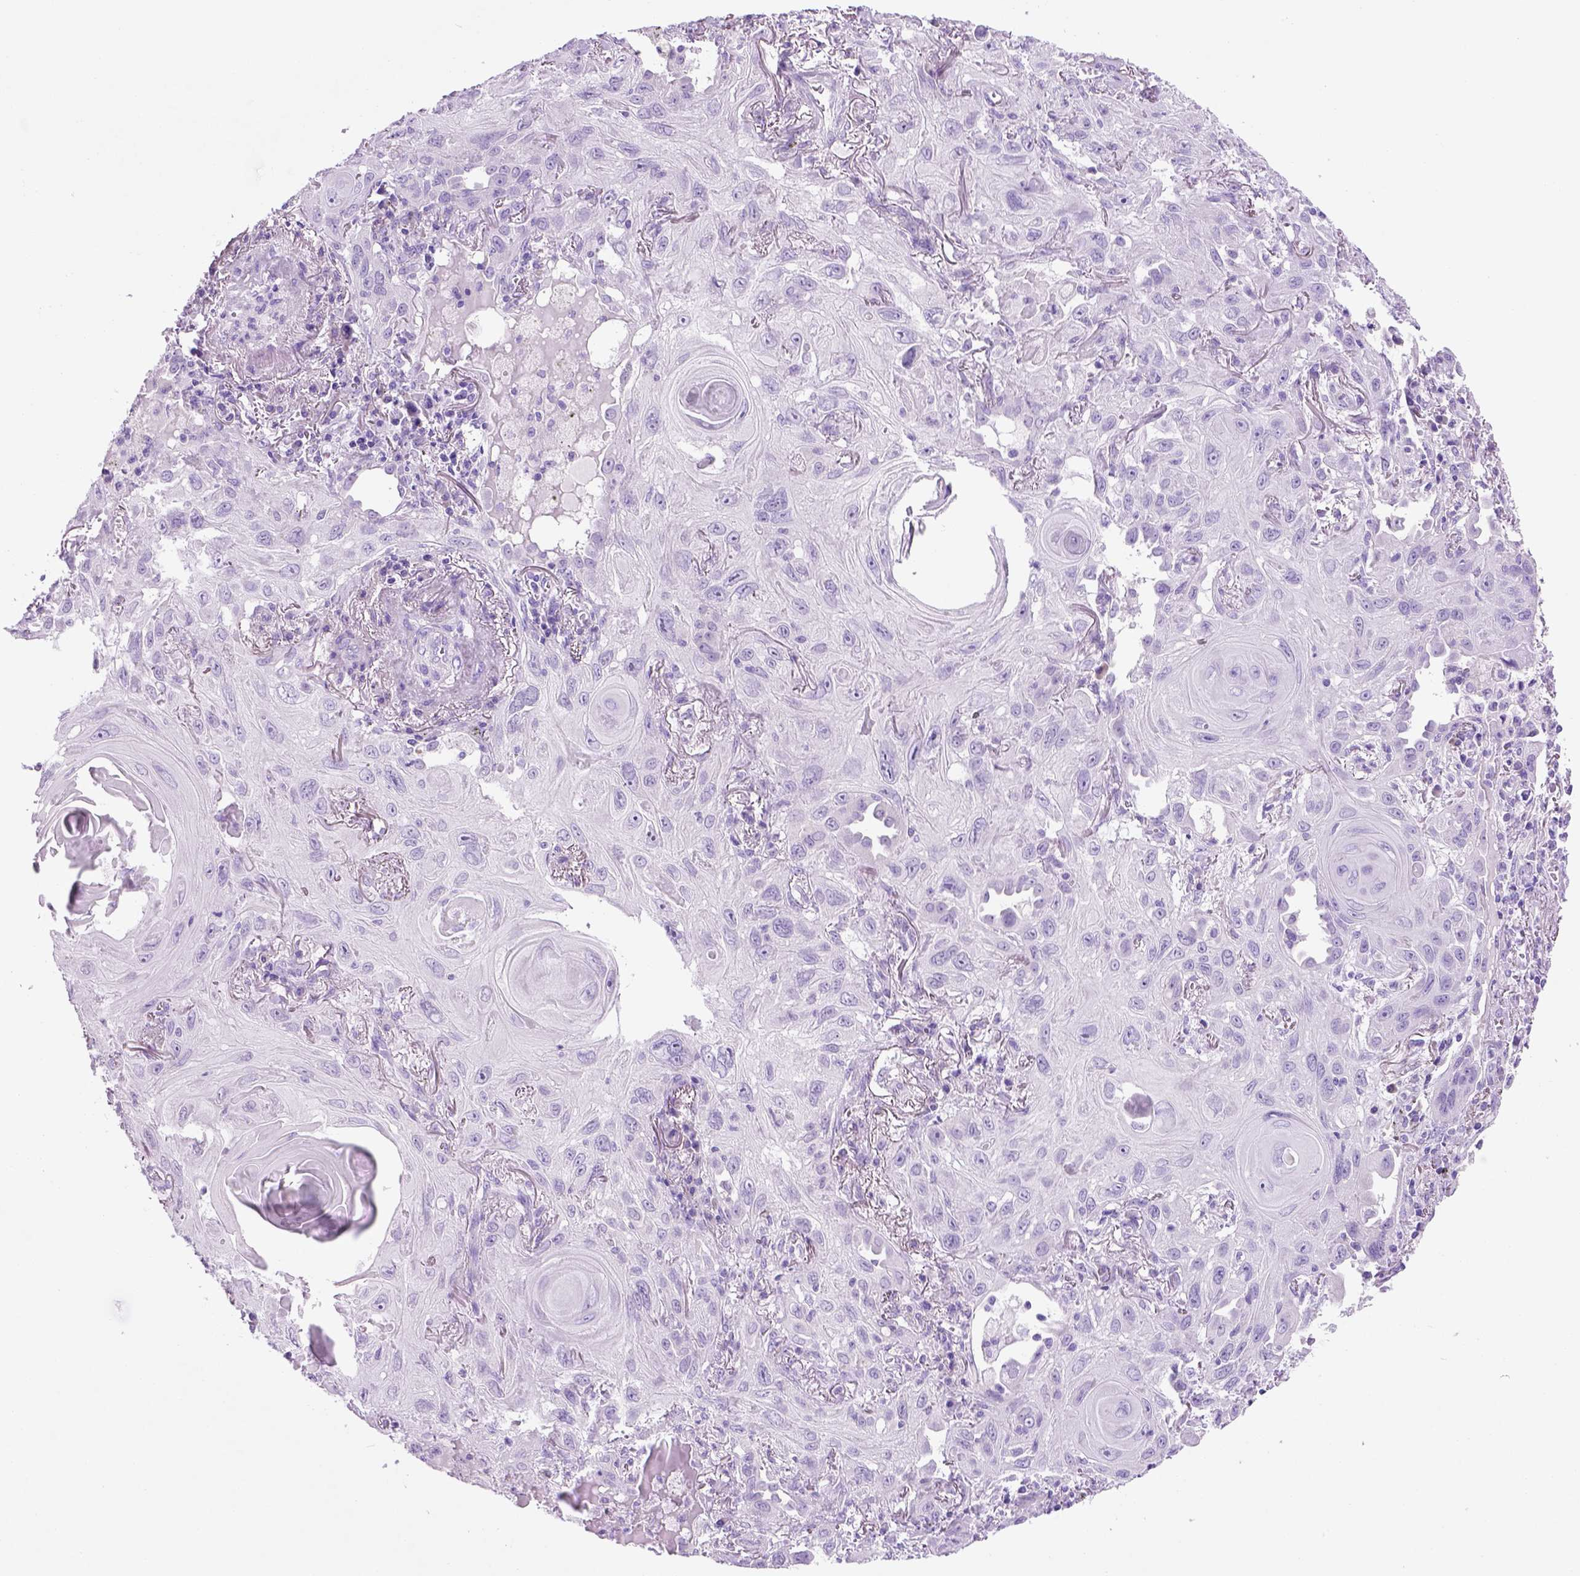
{"staining": {"intensity": "negative", "quantity": "none", "location": "none"}, "tissue": "lung cancer", "cell_type": "Tumor cells", "image_type": "cancer", "snomed": [{"axis": "morphology", "description": "Squamous cell carcinoma, NOS"}, {"axis": "topography", "description": "Lung"}], "caption": "Tumor cells are negative for protein expression in human lung squamous cell carcinoma. The staining was performed using DAB to visualize the protein expression in brown, while the nuclei were stained in blue with hematoxylin (Magnification: 20x).", "gene": "HHIPL2", "patient": {"sex": "male", "age": 79}}